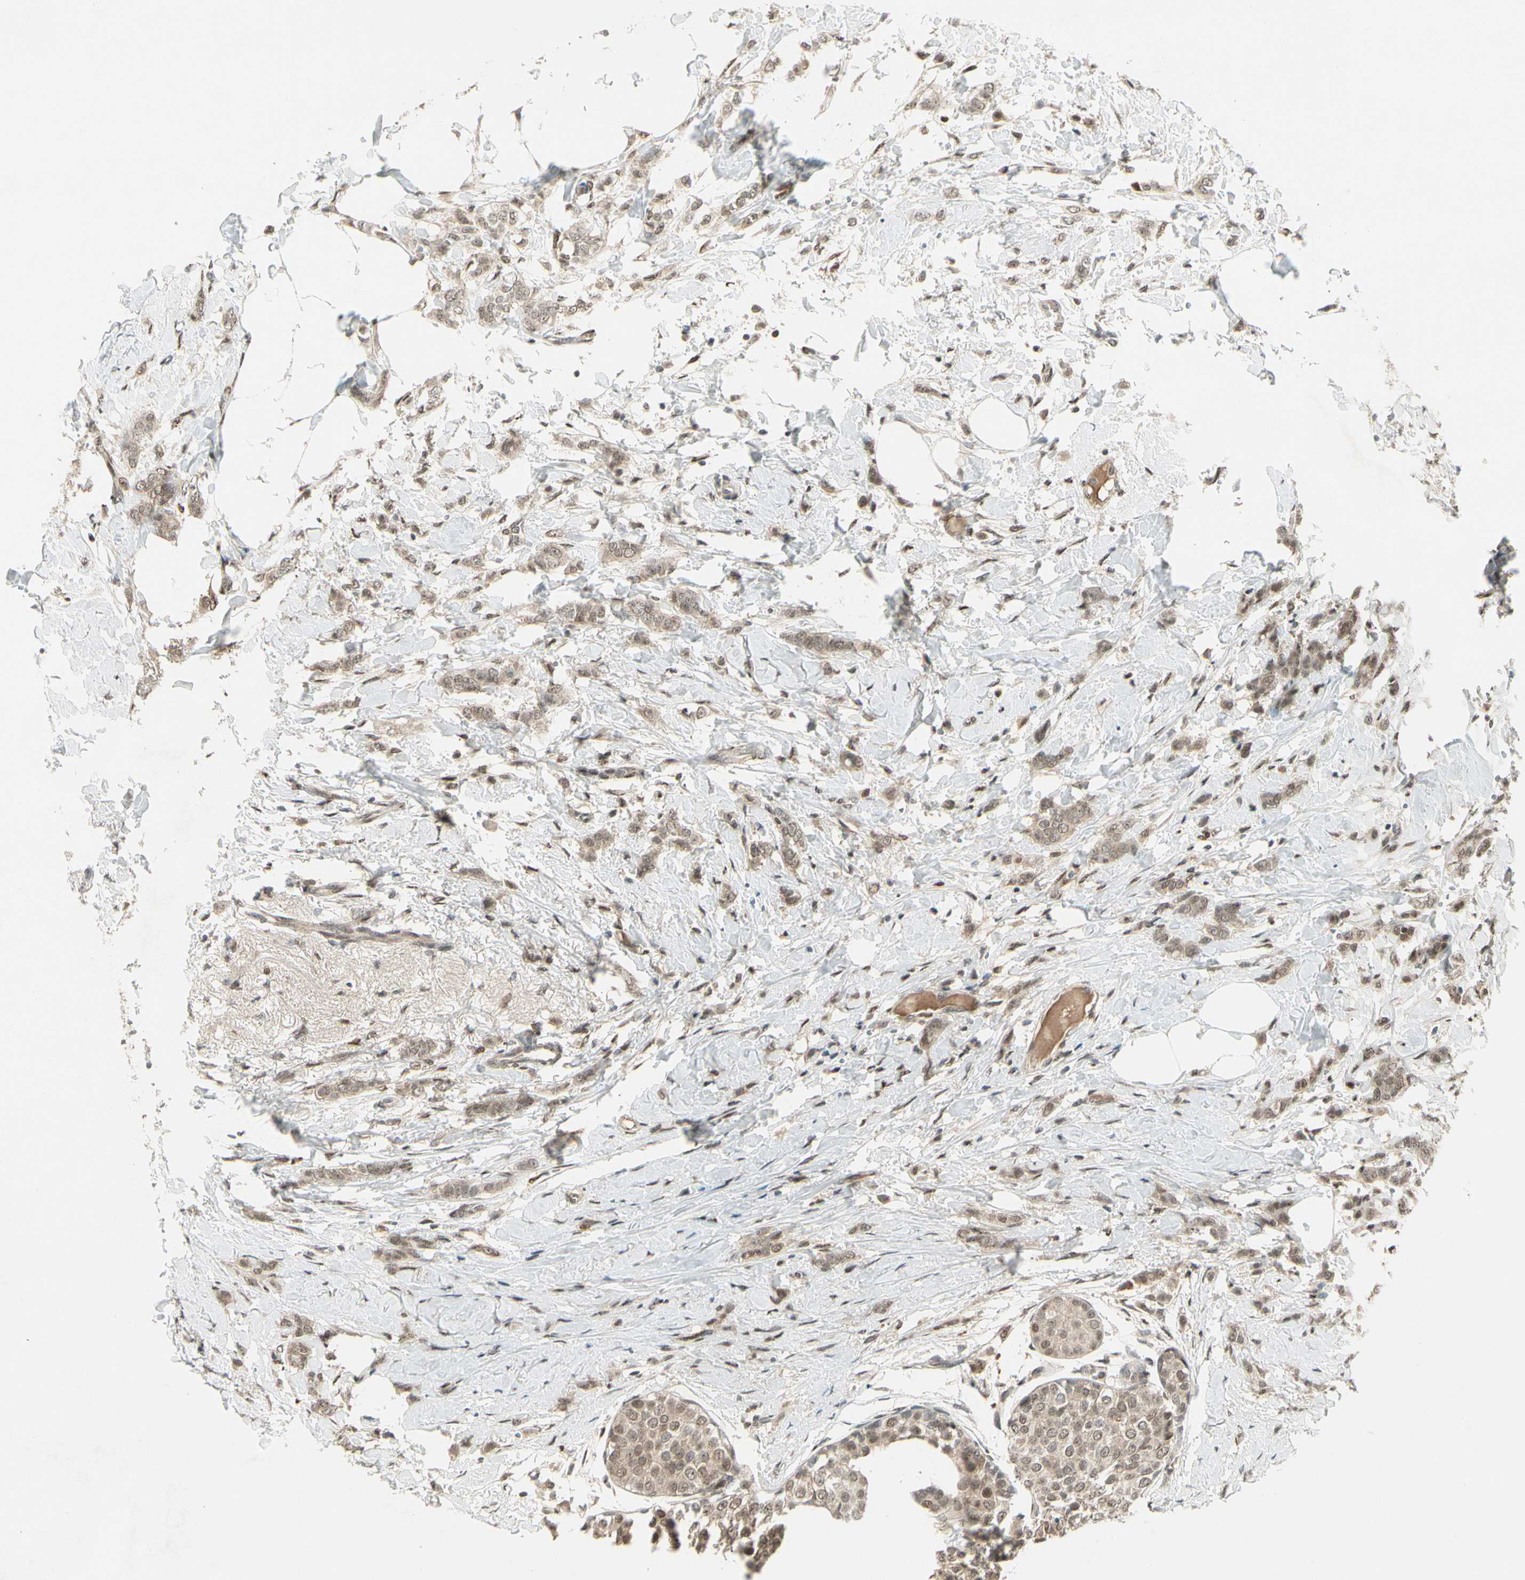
{"staining": {"intensity": "moderate", "quantity": ">75%", "location": "nuclear"}, "tissue": "breast cancer", "cell_type": "Tumor cells", "image_type": "cancer", "snomed": [{"axis": "morphology", "description": "Lobular carcinoma, in situ"}, {"axis": "morphology", "description": "Lobular carcinoma"}, {"axis": "topography", "description": "Breast"}], "caption": "A histopathology image showing moderate nuclear staining in approximately >75% of tumor cells in breast cancer, as visualized by brown immunohistochemical staining.", "gene": "GTF3A", "patient": {"sex": "female", "age": 41}}